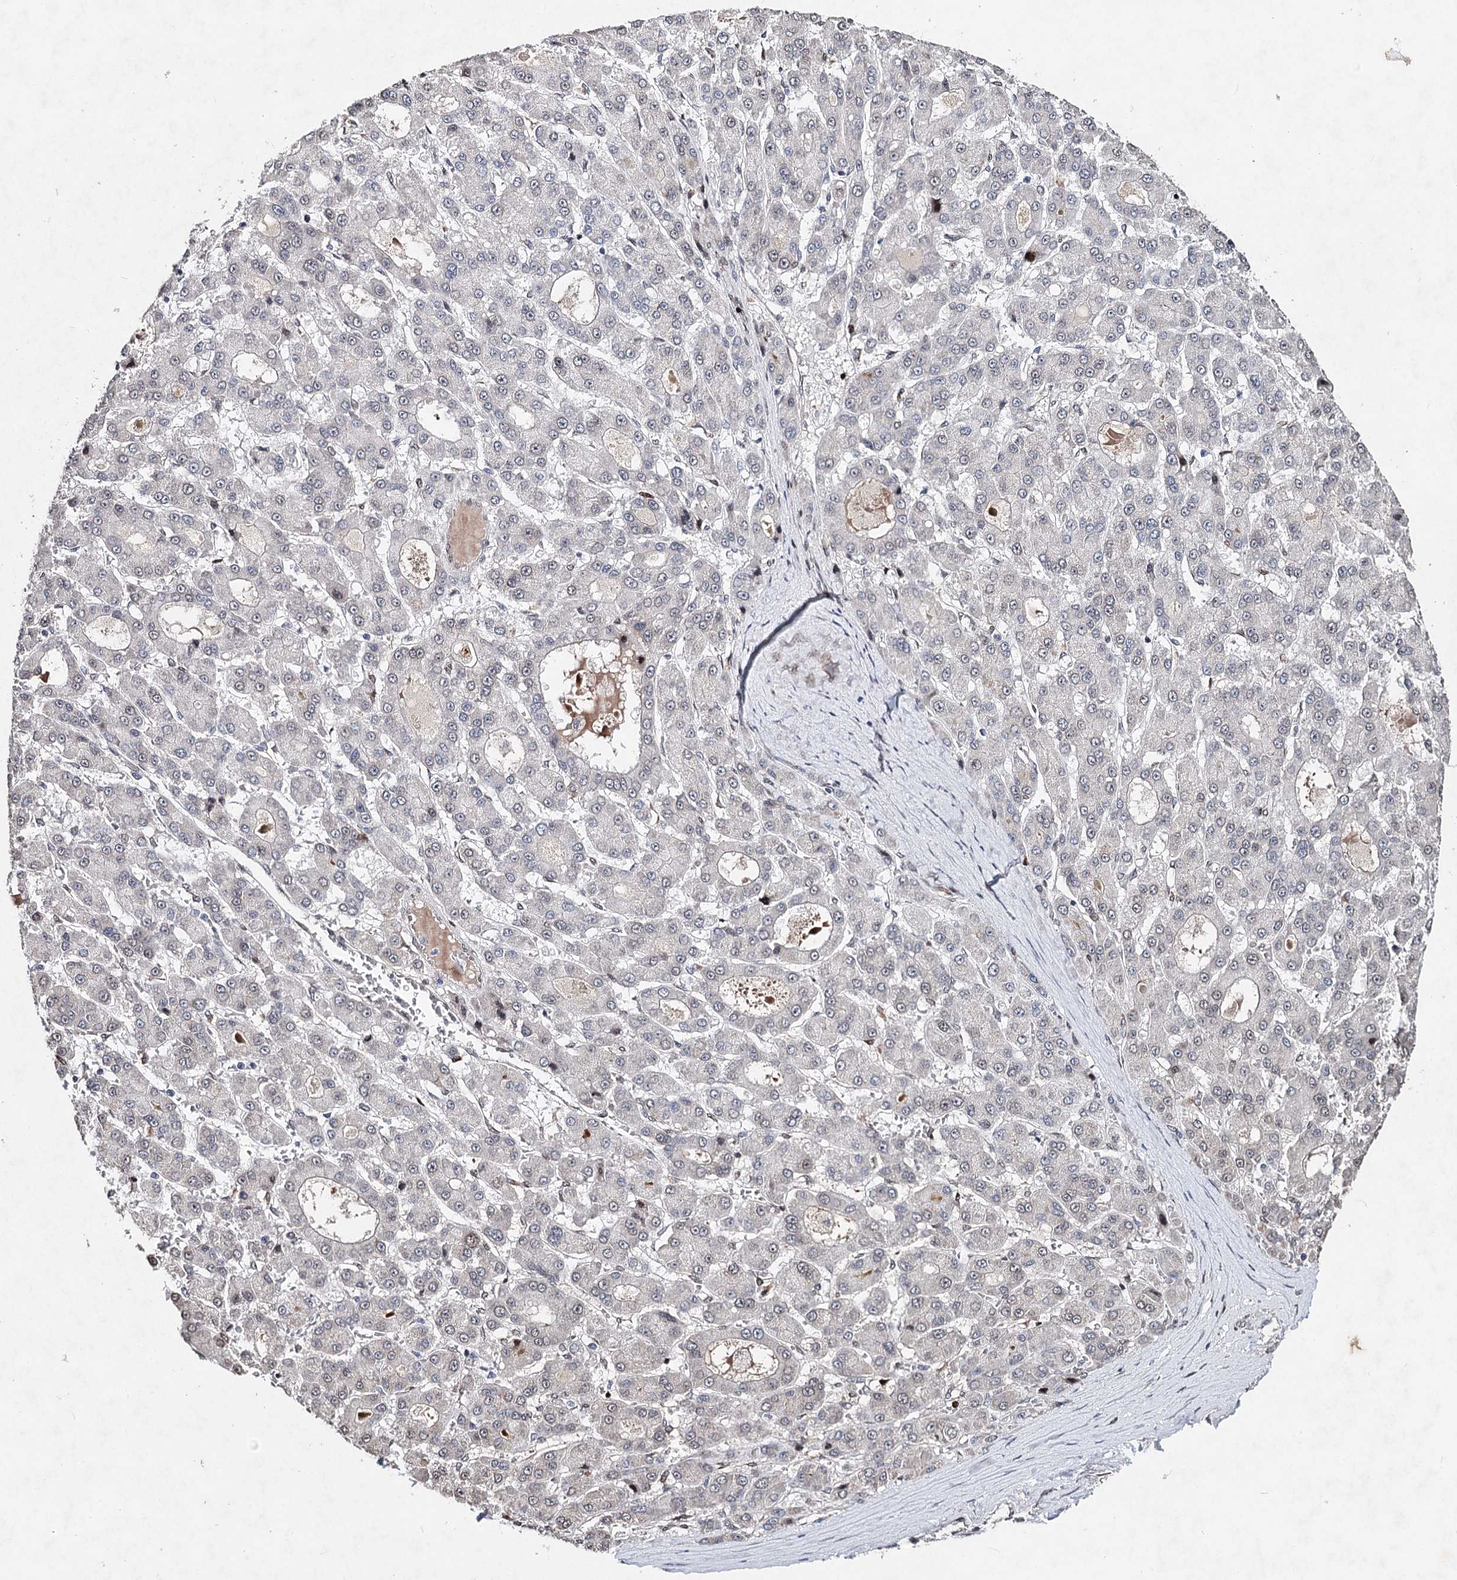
{"staining": {"intensity": "weak", "quantity": "<25%", "location": "nuclear"}, "tissue": "liver cancer", "cell_type": "Tumor cells", "image_type": "cancer", "snomed": [{"axis": "morphology", "description": "Carcinoma, Hepatocellular, NOS"}, {"axis": "topography", "description": "Liver"}], "caption": "IHC micrograph of neoplastic tissue: human liver cancer (hepatocellular carcinoma) stained with DAB (3,3'-diaminobenzidine) reveals no significant protein staining in tumor cells.", "gene": "FRMD4A", "patient": {"sex": "male", "age": 70}}